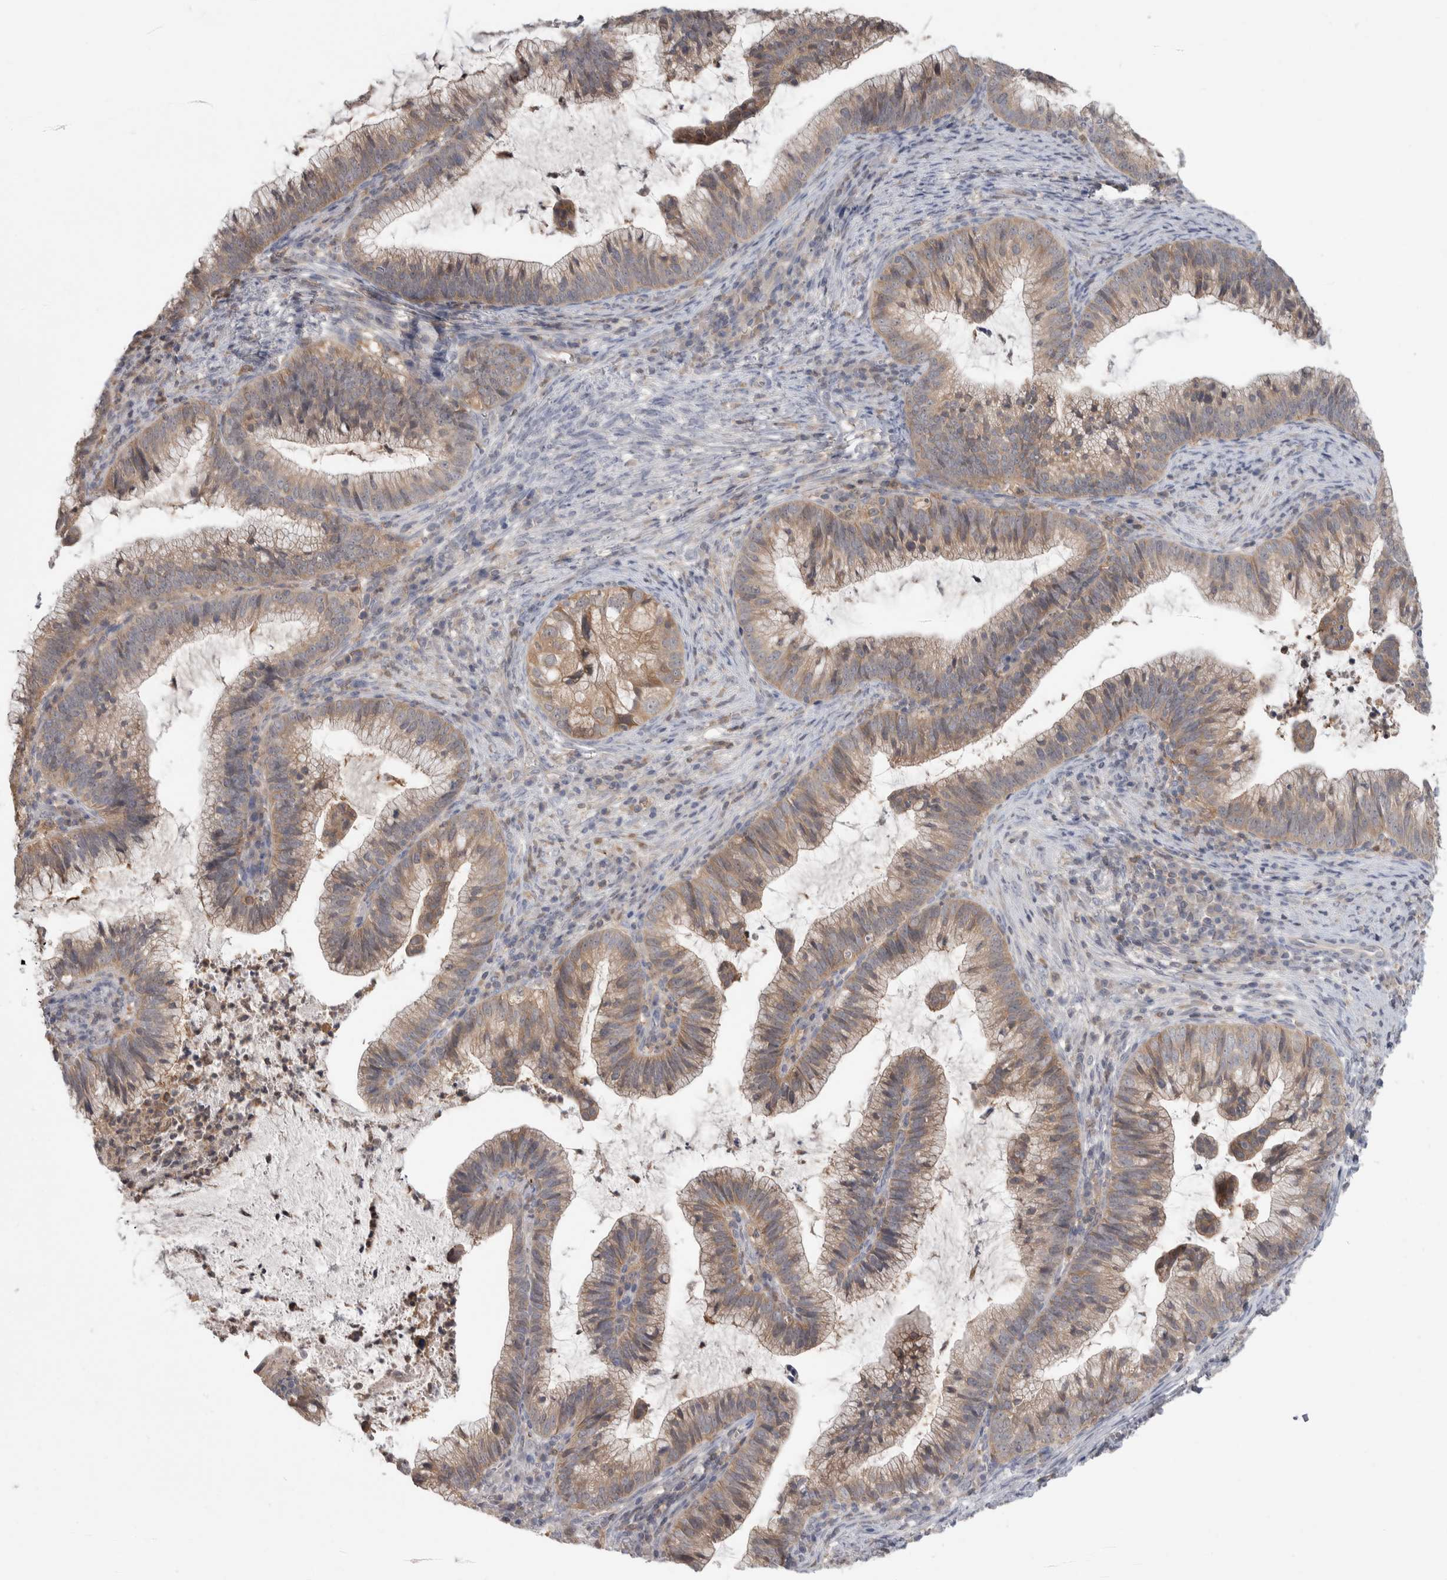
{"staining": {"intensity": "weak", "quantity": ">75%", "location": "cytoplasmic/membranous"}, "tissue": "cervical cancer", "cell_type": "Tumor cells", "image_type": "cancer", "snomed": [{"axis": "morphology", "description": "Adenocarcinoma, NOS"}, {"axis": "topography", "description": "Cervix"}], "caption": "Protein staining reveals weak cytoplasmic/membranous positivity in about >75% of tumor cells in adenocarcinoma (cervical).", "gene": "HTATIP2", "patient": {"sex": "female", "age": 36}}